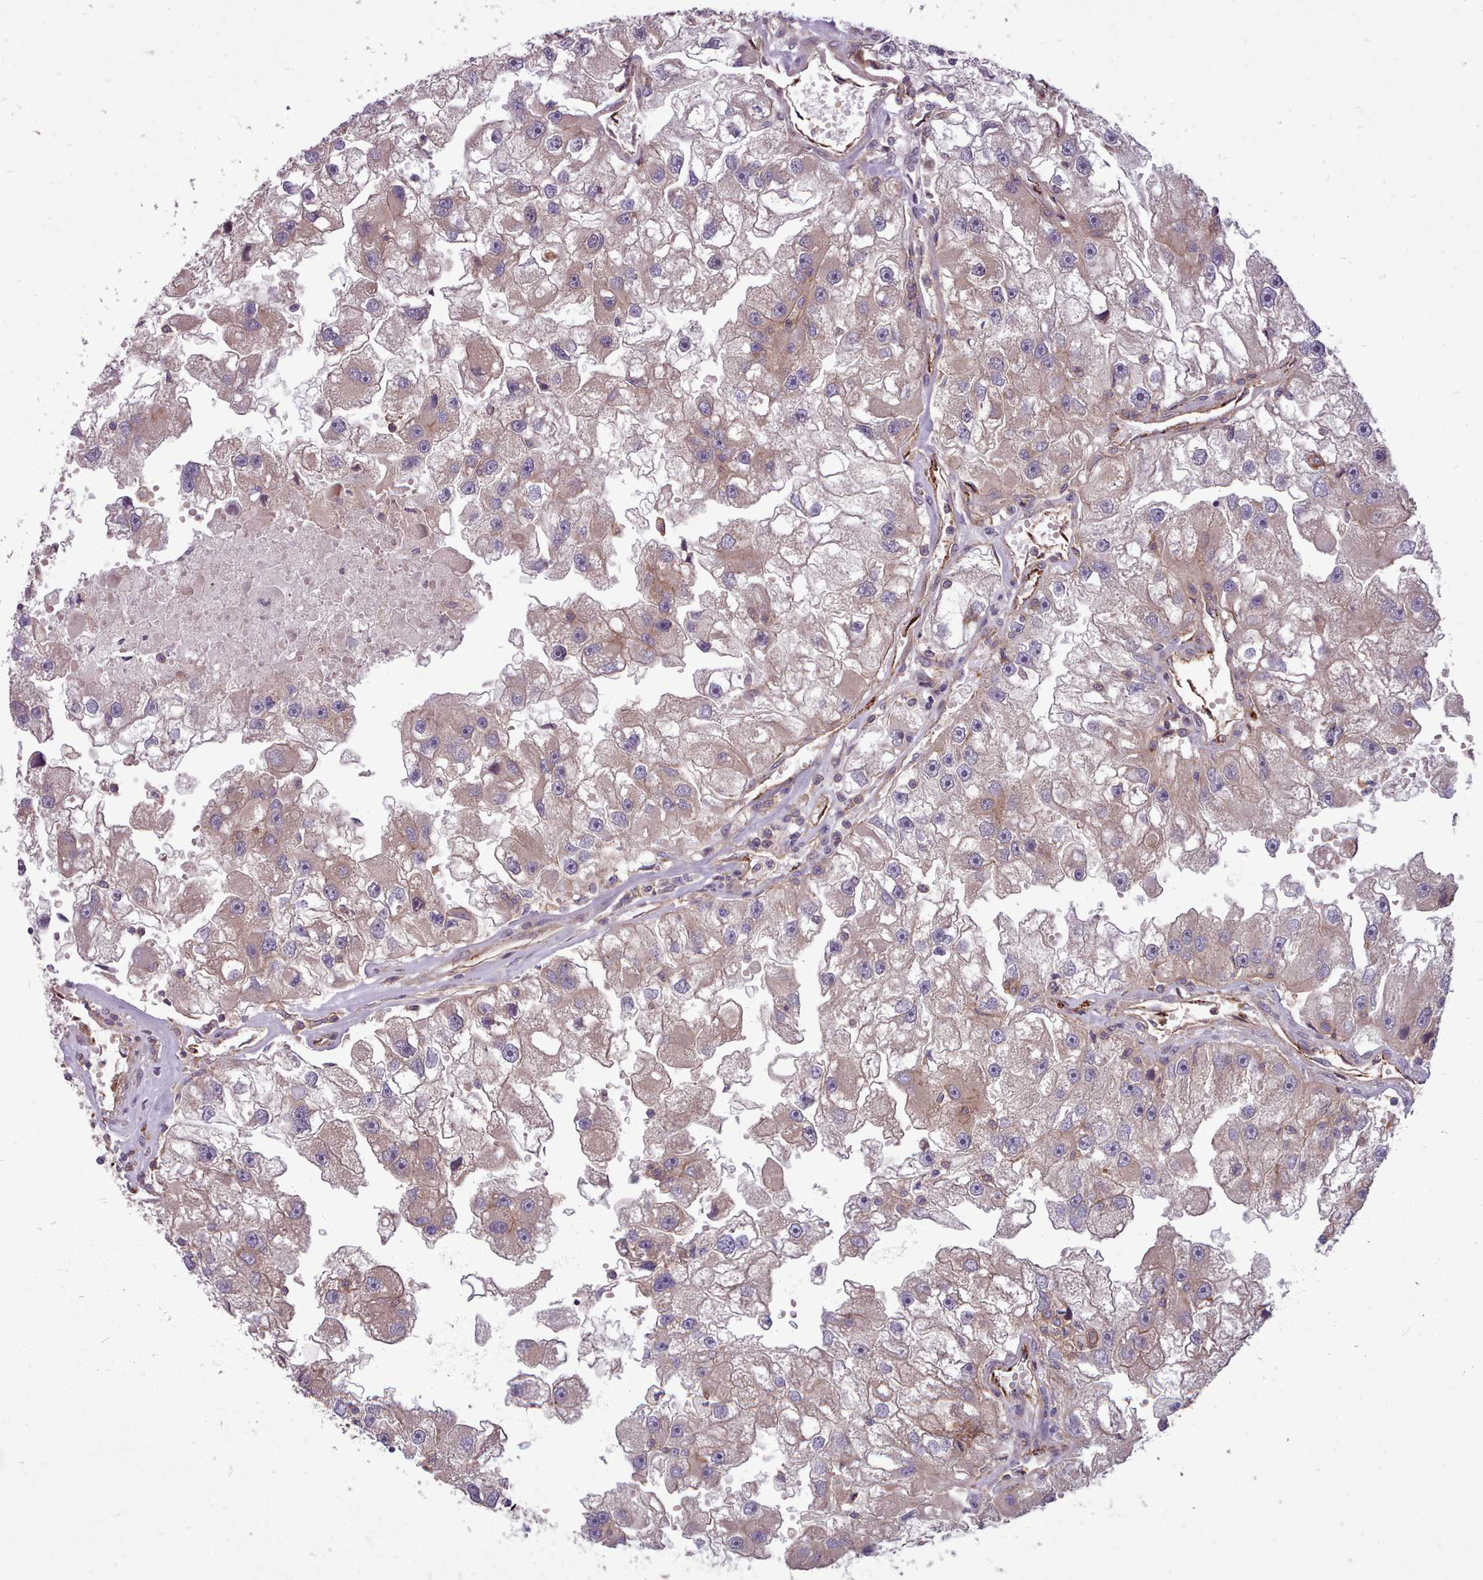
{"staining": {"intensity": "weak", "quantity": ">75%", "location": "cytoplasmic/membranous"}, "tissue": "renal cancer", "cell_type": "Tumor cells", "image_type": "cancer", "snomed": [{"axis": "morphology", "description": "Adenocarcinoma, NOS"}, {"axis": "topography", "description": "Kidney"}], "caption": "Renal adenocarcinoma was stained to show a protein in brown. There is low levels of weak cytoplasmic/membranous expression in approximately >75% of tumor cells. Using DAB (brown) and hematoxylin (blue) stains, captured at high magnification using brightfield microscopy.", "gene": "STUB1", "patient": {"sex": "male", "age": 63}}